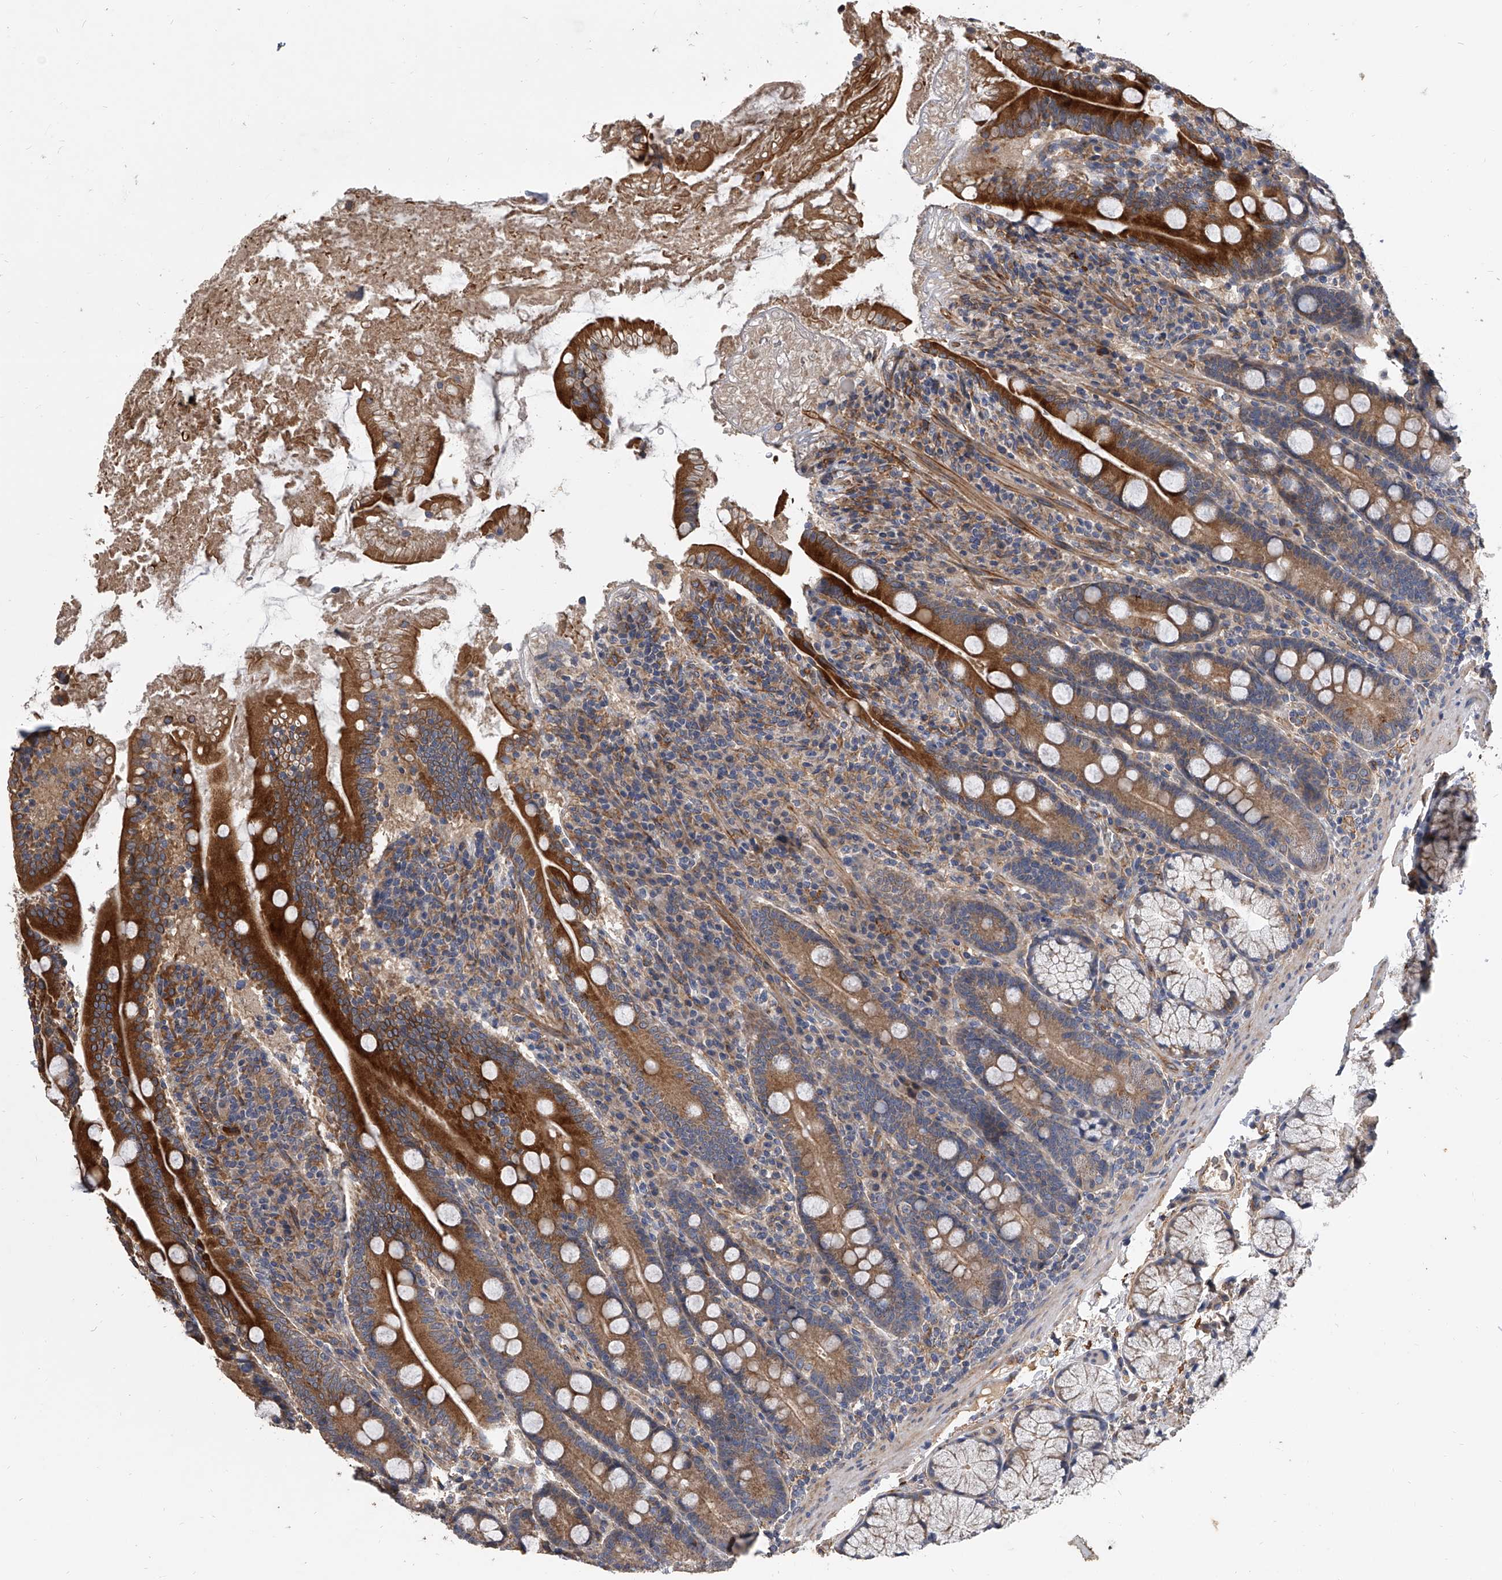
{"staining": {"intensity": "strong", "quantity": "25%-75%", "location": "cytoplasmic/membranous"}, "tissue": "duodenum", "cell_type": "Glandular cells", "image_type": "normal", "snomed": [{"axis": "morphology", "description": "Normal tissue, NOS"}, {"axis": "topography", "description": "Duodenum"}], "caption": "Glandular cells exhibit high levels of strong cytoplasmic/membranous staining in approximately 25%-75% of cells in unremarkable duodenum. (DAB (3,3'-diaminobenzidine) IHC, brown staining for protein, blue staining for nuclei).", "gene": "EXOC4", "patient": {"sex": "male", "age": 35}}